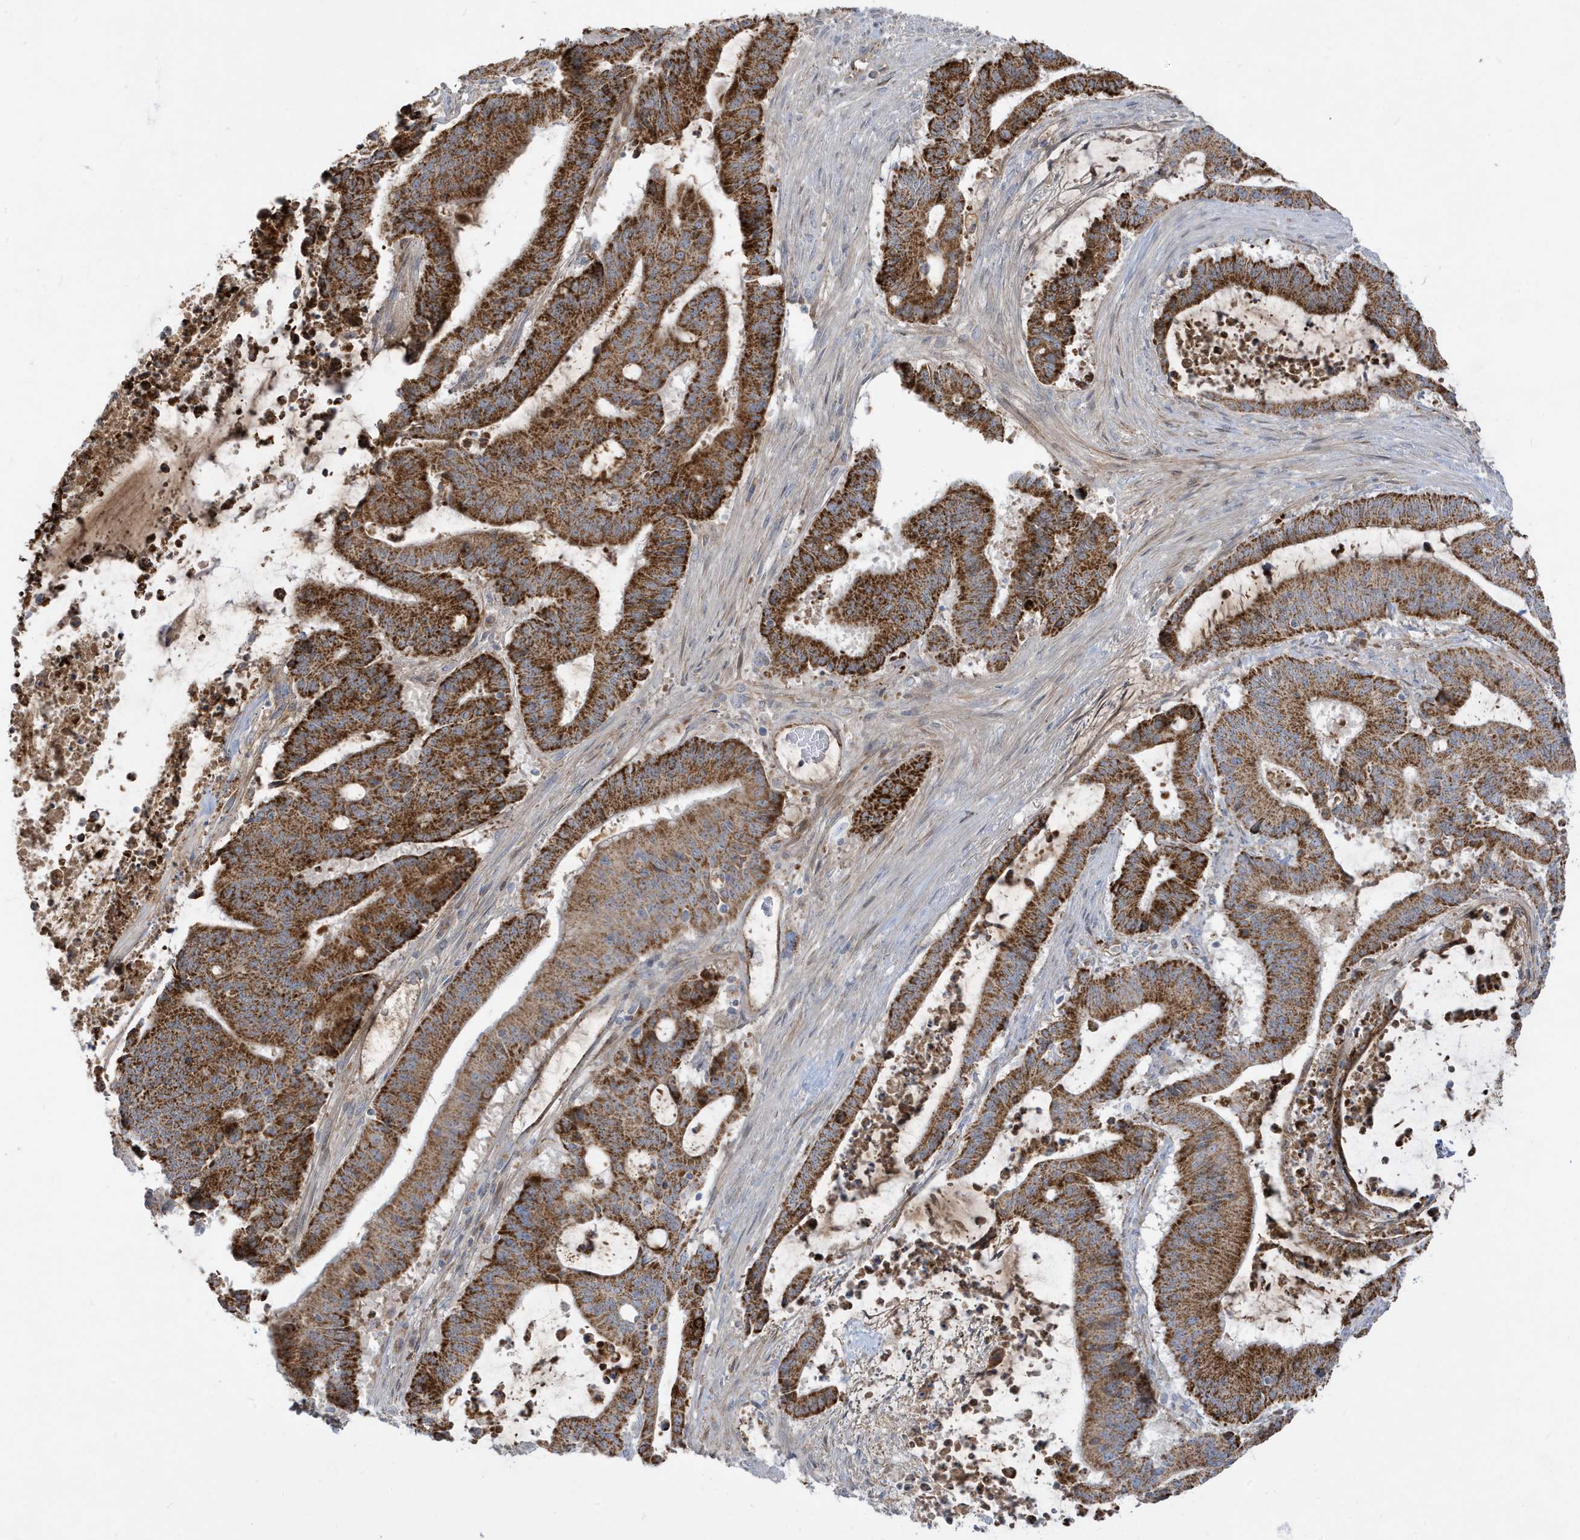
{"staining": {"intensity": "strong", "quantity": ">75%", "location": "cytoplasmic/membranous"}, "tissue": "liver cancer", "cell_type": "Tumor cells", "image_type": "cancer", "snomed": [{"axis": "morphology", "description": "Normal tissue, NOS"}, {"axis": "morphology", "description": "Cholangiocarcinoma"}, {"axis": "topography", "description": "Liver"}, {"axis": "topography", "description": "Peripheral nerve tissue"}], "caption": "DAB (3,3'-diaminobenzidine) immunohistochemical staining of human cholangiocarcinoma (liver) displays strong cytoplasmic/membranous protein expression in approximately >75% of tumor cells.", "gene": "IFT57", "patient": {"sex": "female", "age": 73}}